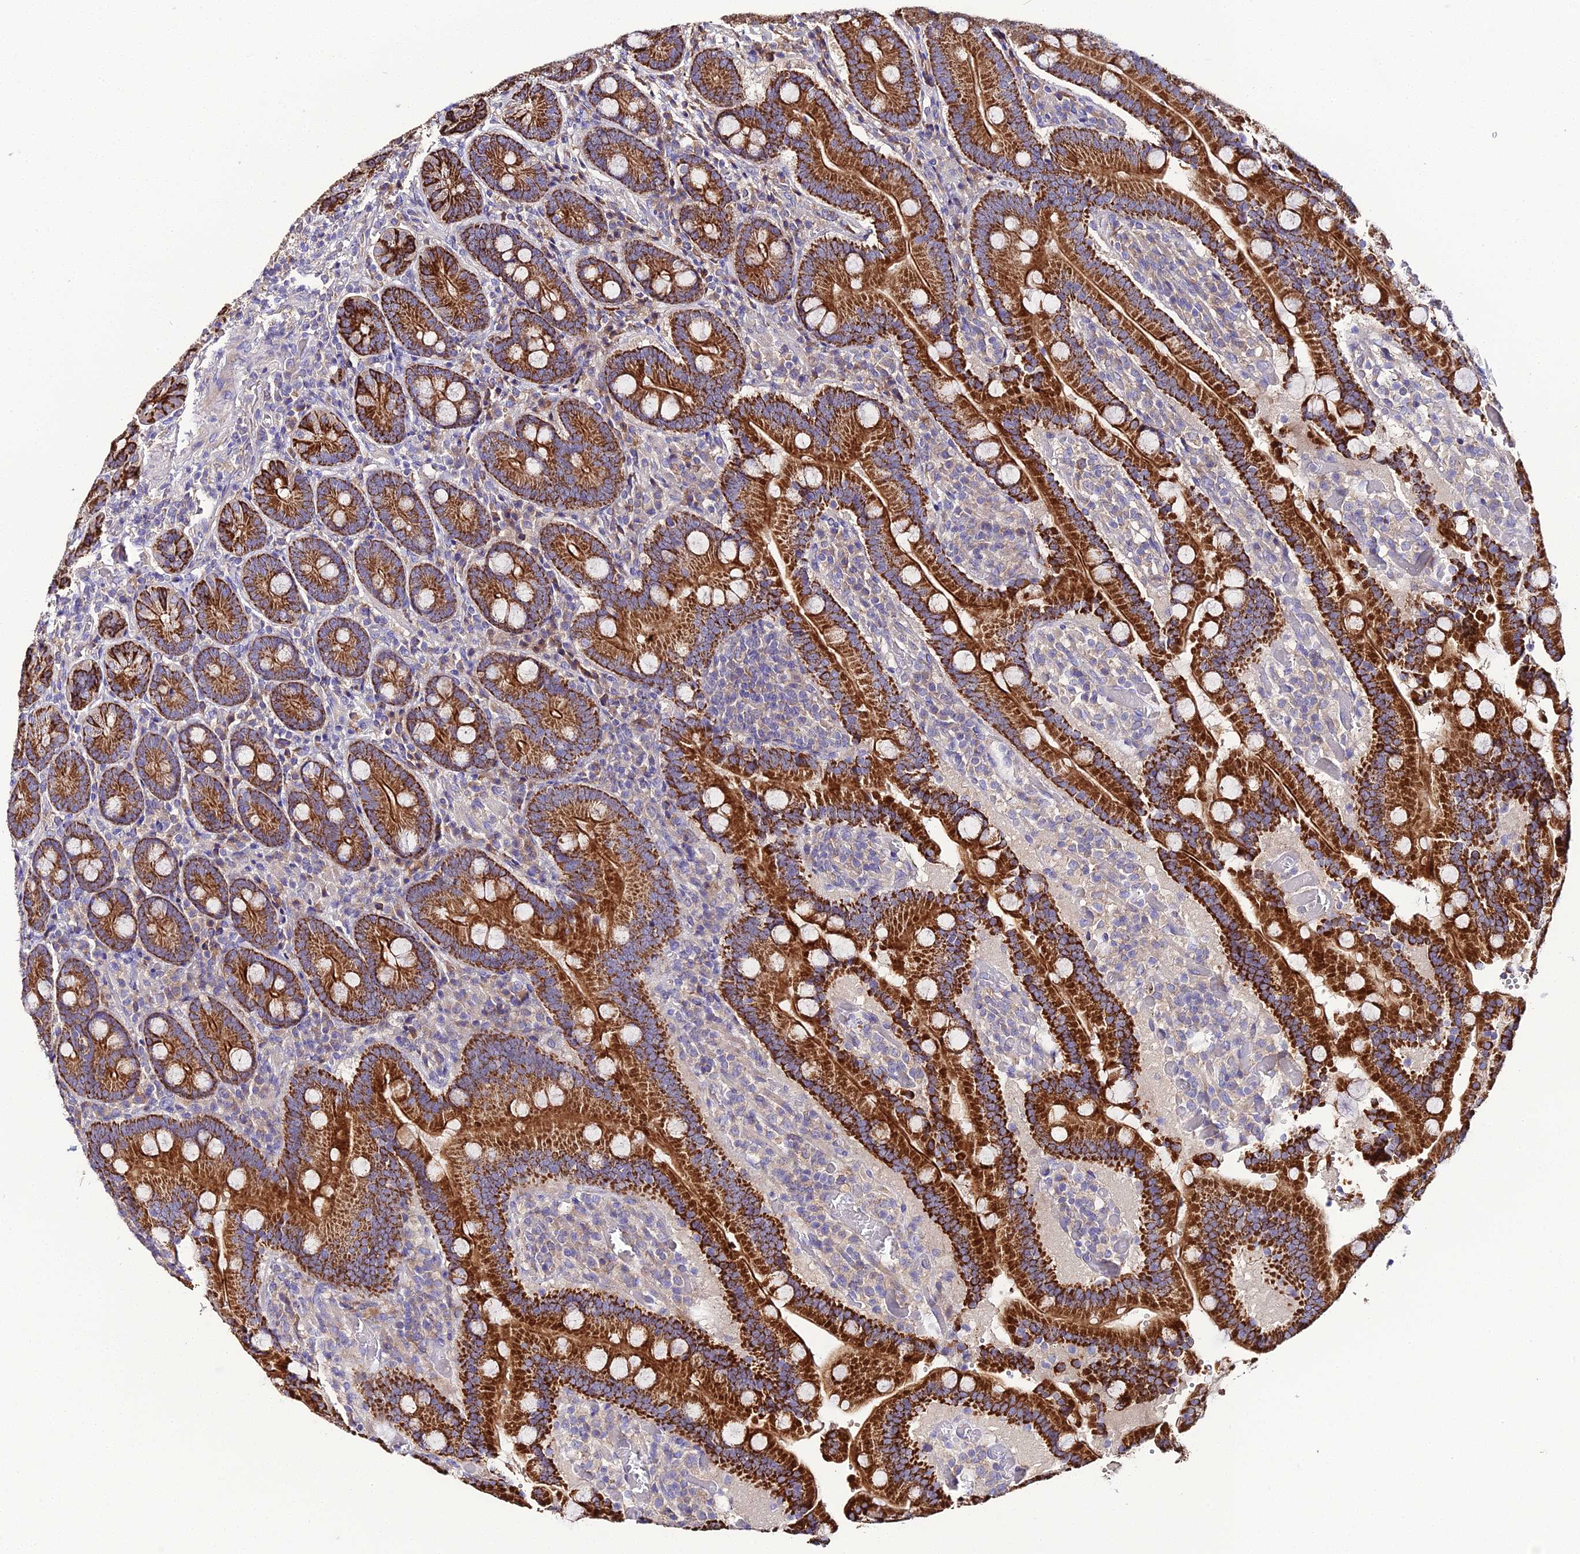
{"staining": {"intensity": "strong", "quantity": ">75%", "location": "cytoplasmic/membranous"}, "tissue": "duodenum", "cell_type": "Glandular cells", "image_type": "normal", "snomed": [{"axis": "morphology", "description": "Normal tissue, NOS"}, {"axis": "topography", "description": "Duodenum"}], "caption": "IHC of normal duodenum exhibits high levels of strong cytoplasmic/membranous expression in approximately >75% of glandular cells.", "gene": "SCX", "patient": {"sex": "female", "age": 62}}